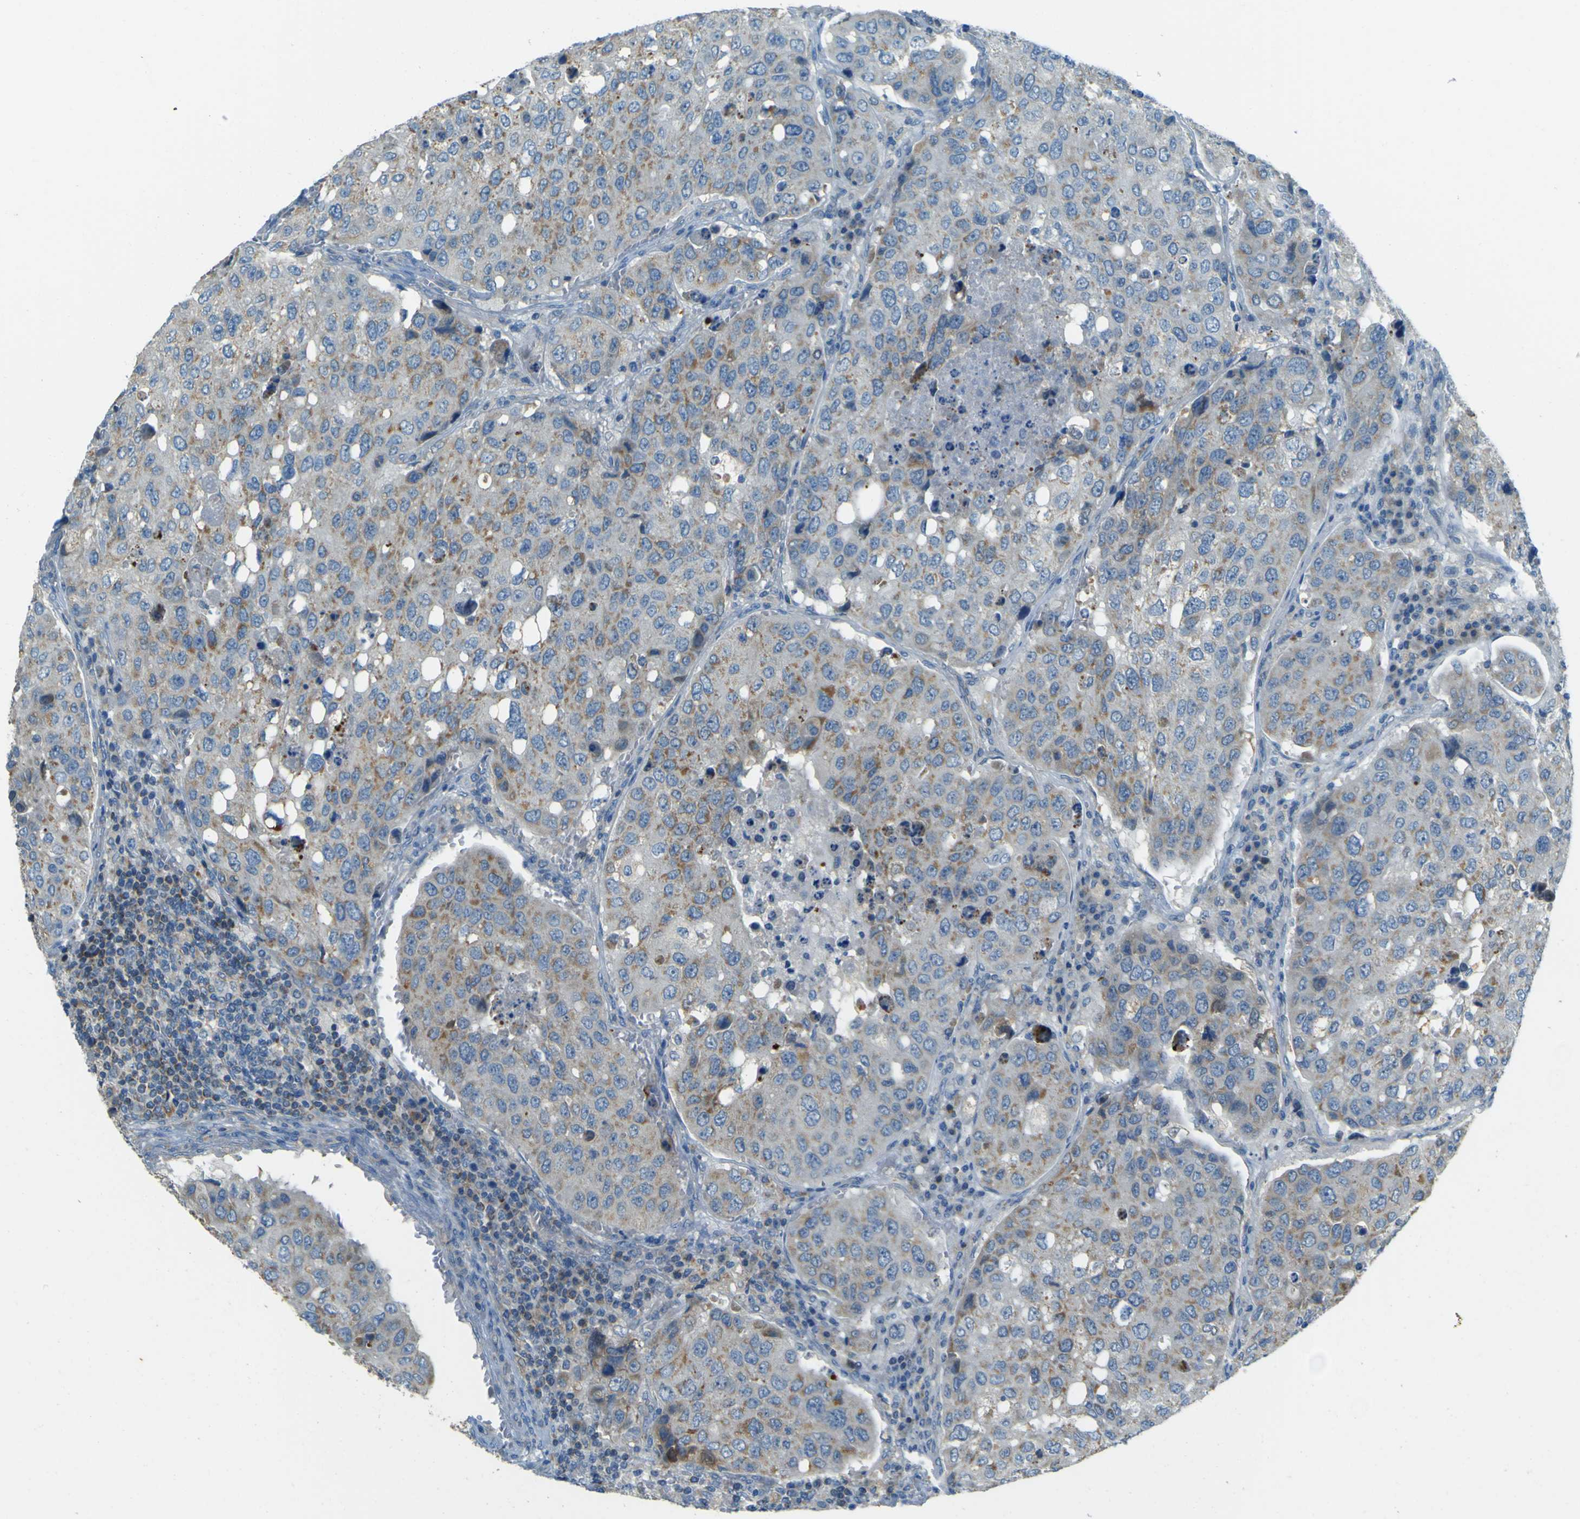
{"staining": {"intensity": "weak", "quantity": "25%-75%", "location": "cytoplasmic/membranous"}, "tissue": "urothelial cancer", "cell_type": "Tumor cells", "image_type": "cancer", "snomed": [{"axis": "morphology", "description": "Urothelial carcinoma, High grade"}, {"axis": "topography", "description": "Lymph node"}, {"axis": "topography", "description": "Urinary bladder"}], "caption": "About 25%-75% of tumor cells in urothelial cancer display weak cytoplasmic/membranous protein positivity as visualized by brown immunohistochemical staining.", "gene": "FKTN", "patient": {"sex": "male", "age": 51}}